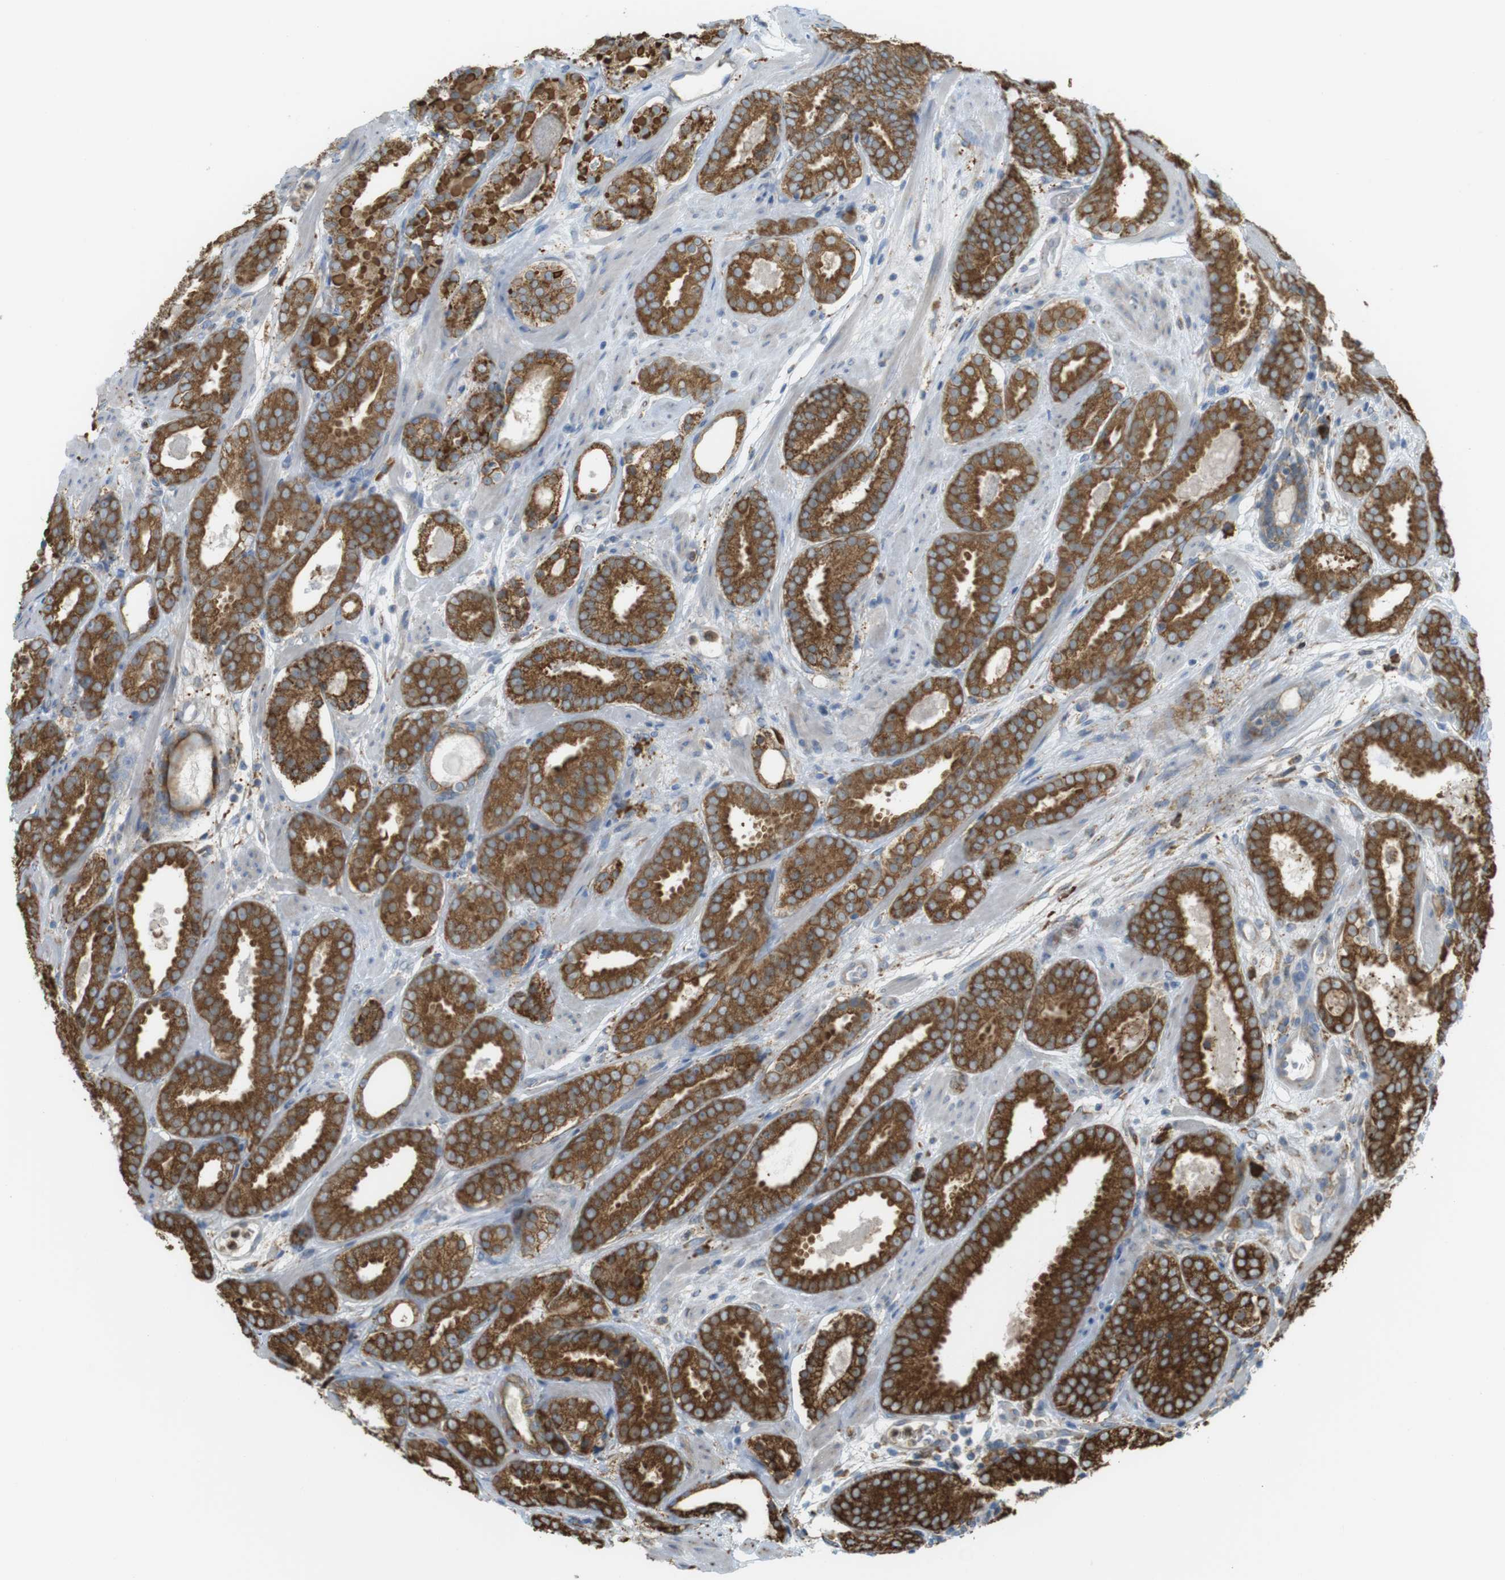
{"staining": {"intensity": "strong", "quantity": ">75%", "location": "cytoplasmic/membranous"}, "tissue": "prostate cancer", "cell_type": "Tumor cells", "image_type": "cancer", "snomed": [{"axis": "morphology", "description": "Adenocarcinoma, Low grade"}, {"axis": "topography", "description": "Prostate"}], "caption": "Immunohistochemistry image of neoplastic tissue: human low-grade adenocarcinoma (prostate) stained using immunohistochemistry (IHC) reveals high levels of strong protein expression localized specifically in the cytoplasmic/membranous of tumor cells, appearing as a cytoplasmic/membranous brown color.", "gene": "MBOAT2", "patient": {"sex": "male", "age": 69}}